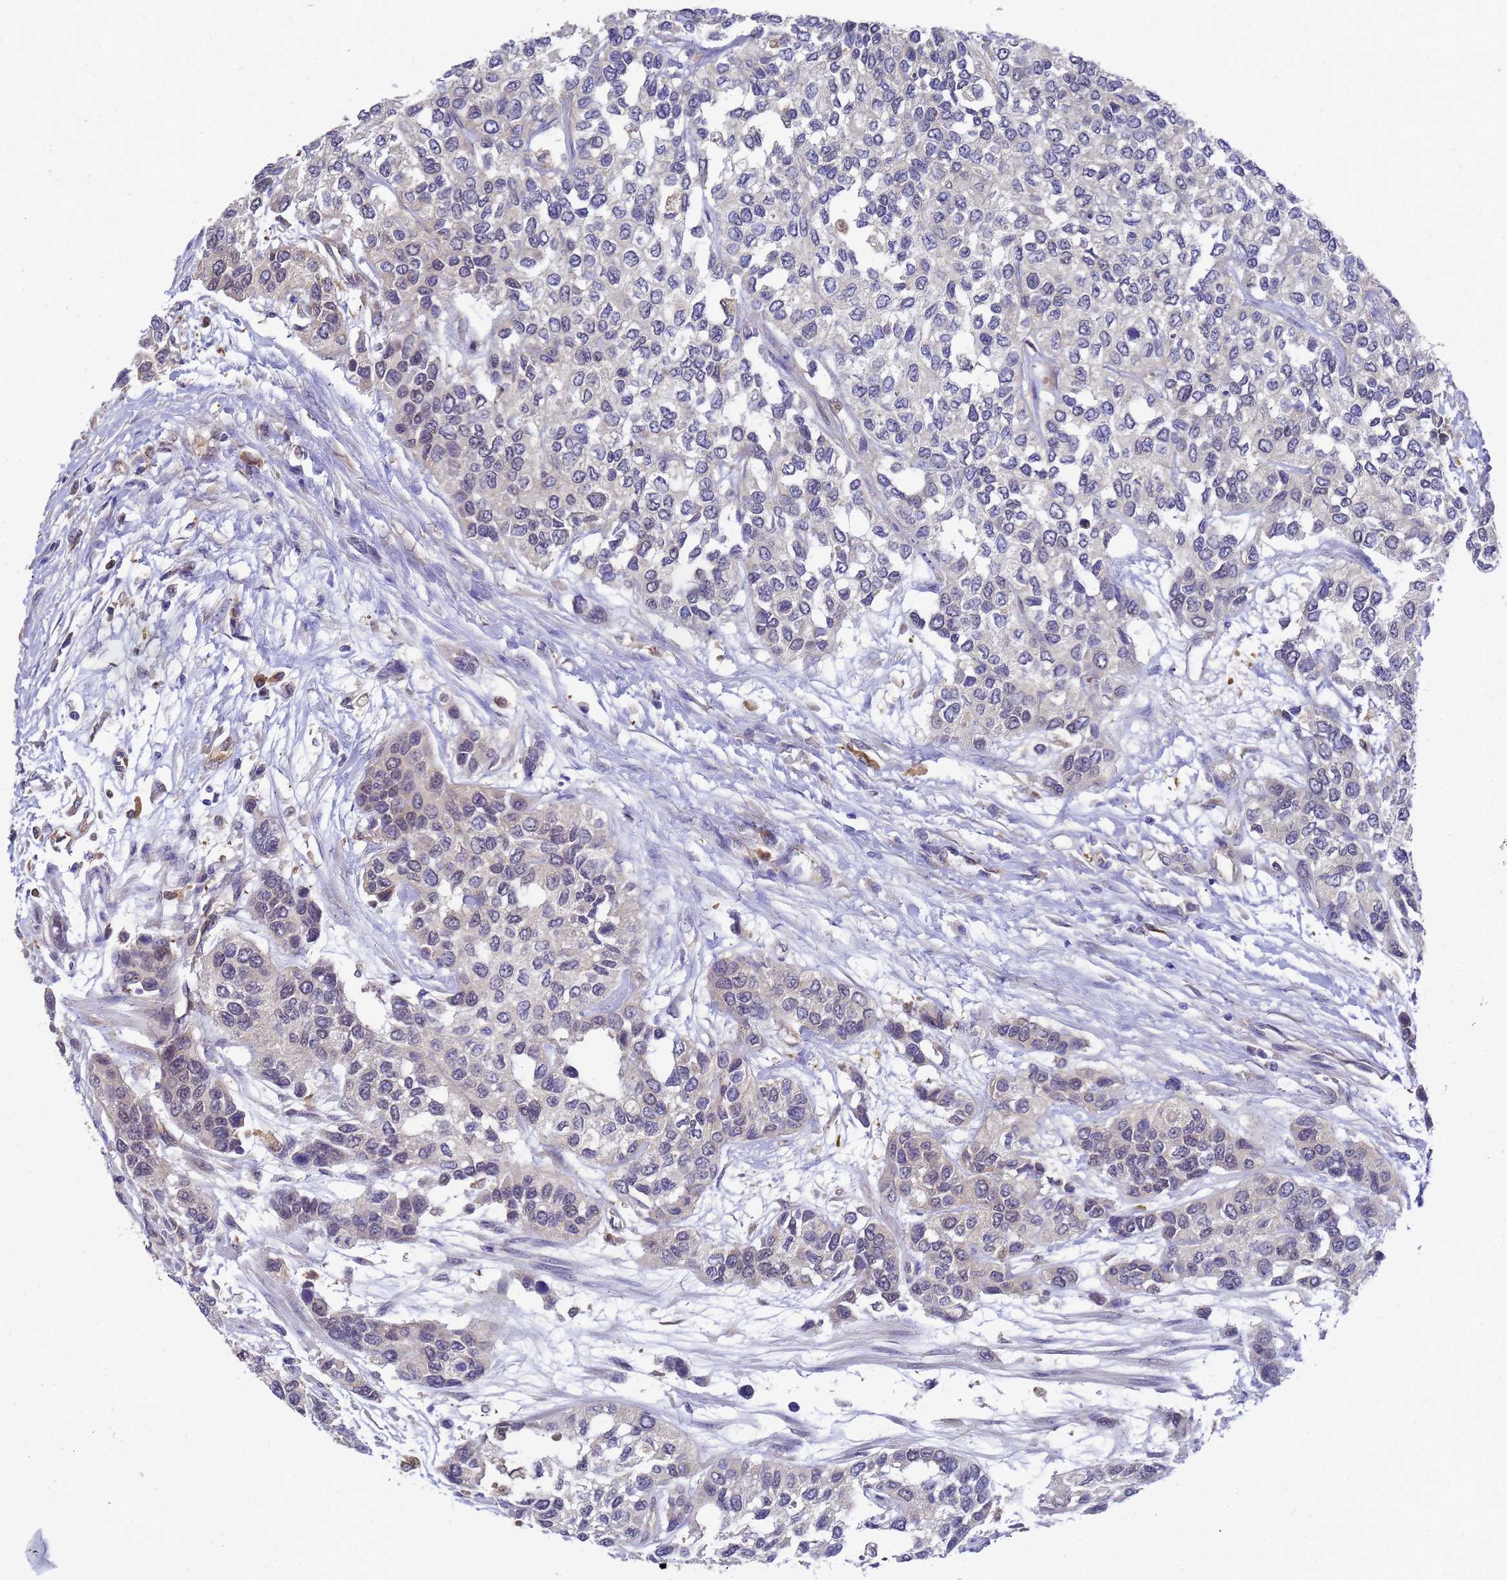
{"staining": {"intensity": "negative", "quantity": "none", "location": "none"}, "tissue": "urothelial cancer", "cell_type": "Tumor cells", "image_type": "cancer", "snomed": [{"axis": "morphology", "description": "Normal tissue, NOS"}, {"axis": "morphology", "description": "Urothelial carcinoma, High grade"}, {"axis": "topography", "description": "Vascular tissue"}, {"axis": "topography", "description": "Urinary bladder"}], "caption": "Immunohistochemistry (IHC) of high-grade urothelial carcinoma shows no positivity in tumor cells.", "gene": "SLC35E2B", "patient": {"sex": "female", "age": 56}}